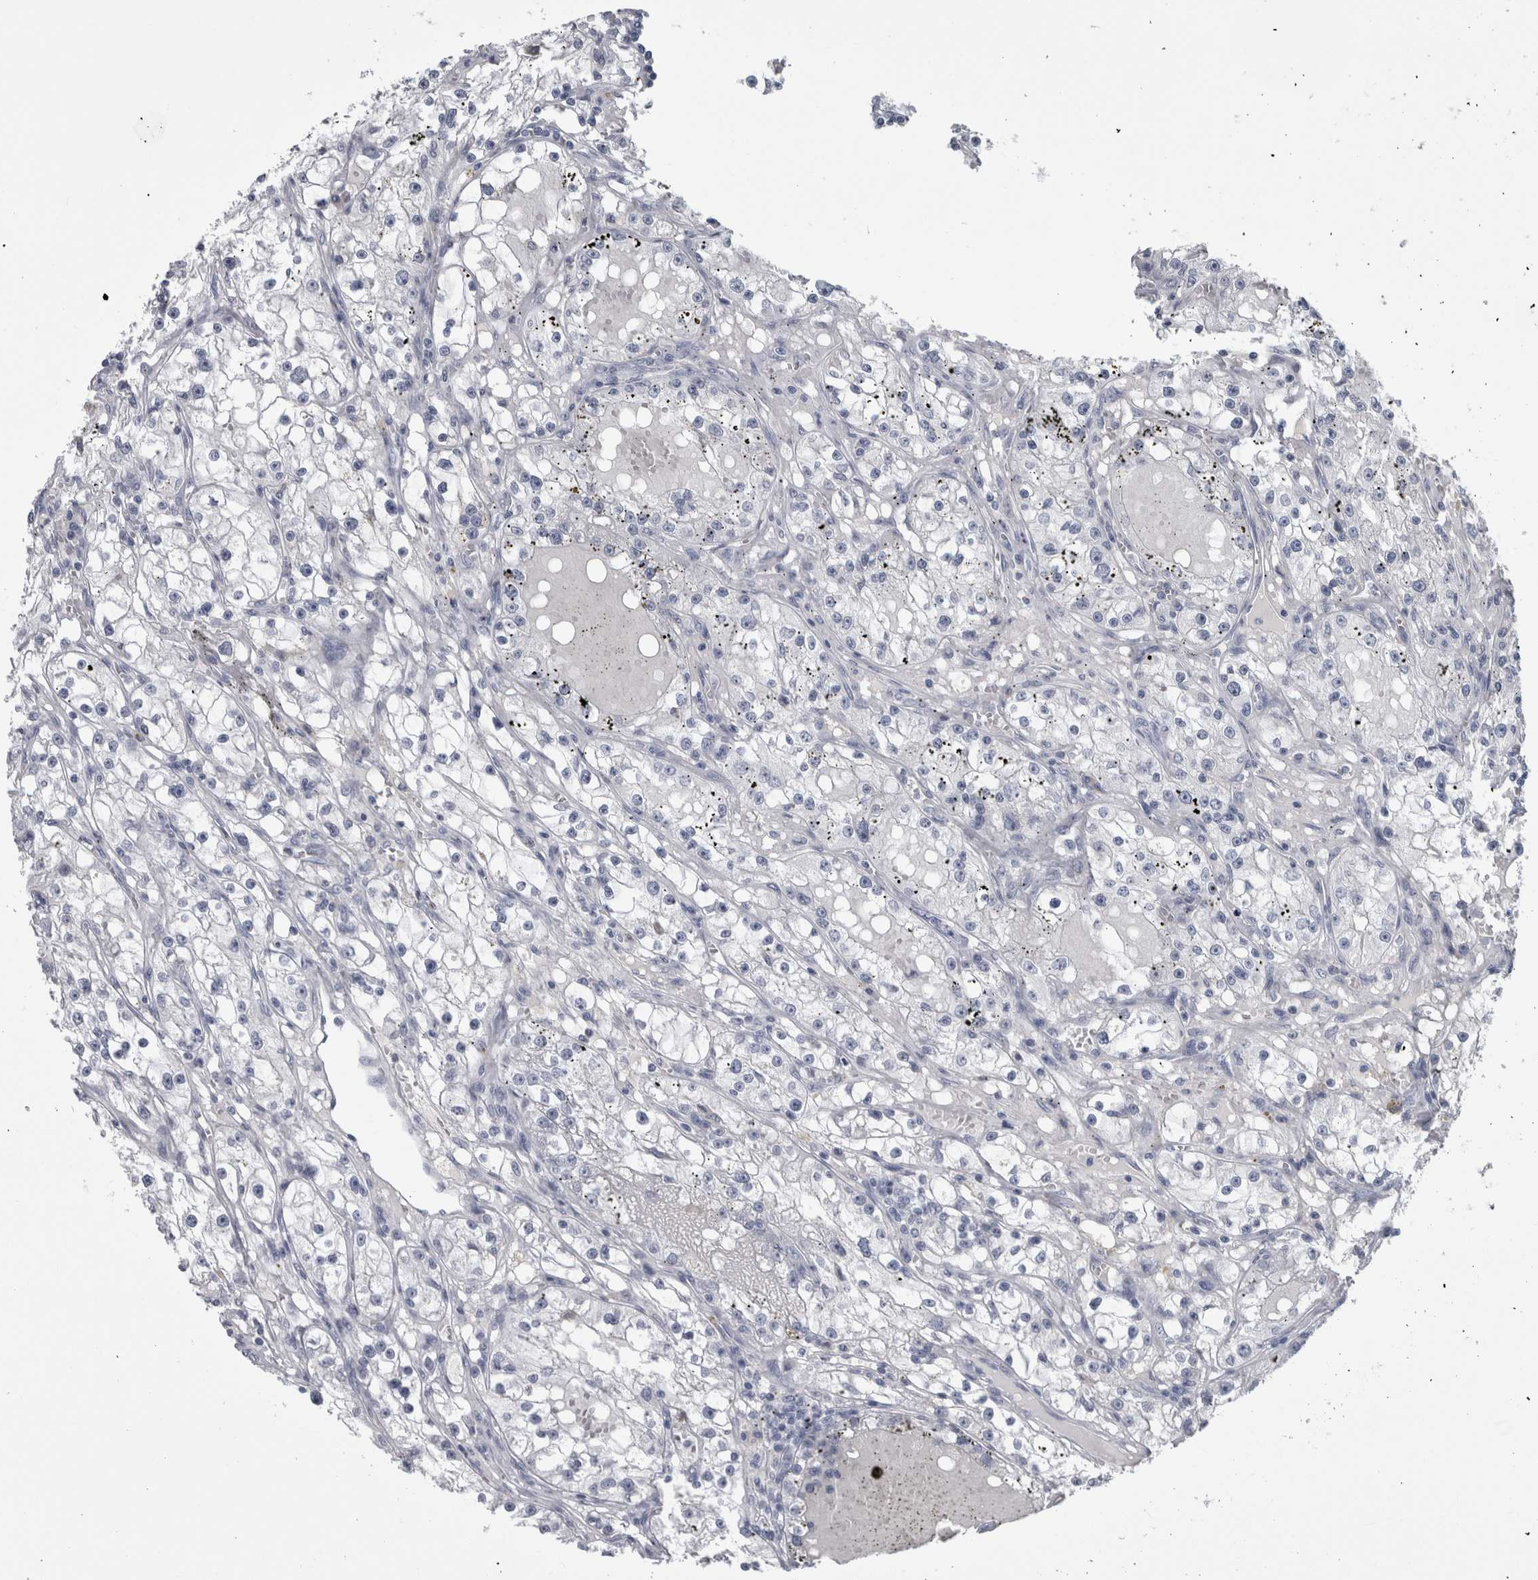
{"staining": {"intensity": "negative", "quantity": "none", "location": "none"}, "tissue": "renal cancer", "cell_type": "Tumor cells", "image_type": "cancer", "snomed": [{"axis": "morphology", "description": "Adenocarcinoma, NOS"}, {"axis": "topography", "description": "Kidney"}], "caption": "This photomicrograph is of renal adenocarcinoma stained with immunohistochemistry to label a protein in brown with the nuclei are counter-stained blue. There is no staining in tumor cells.", "gene": "PAX5", "patient": {"sex": "male", "age": 56}}